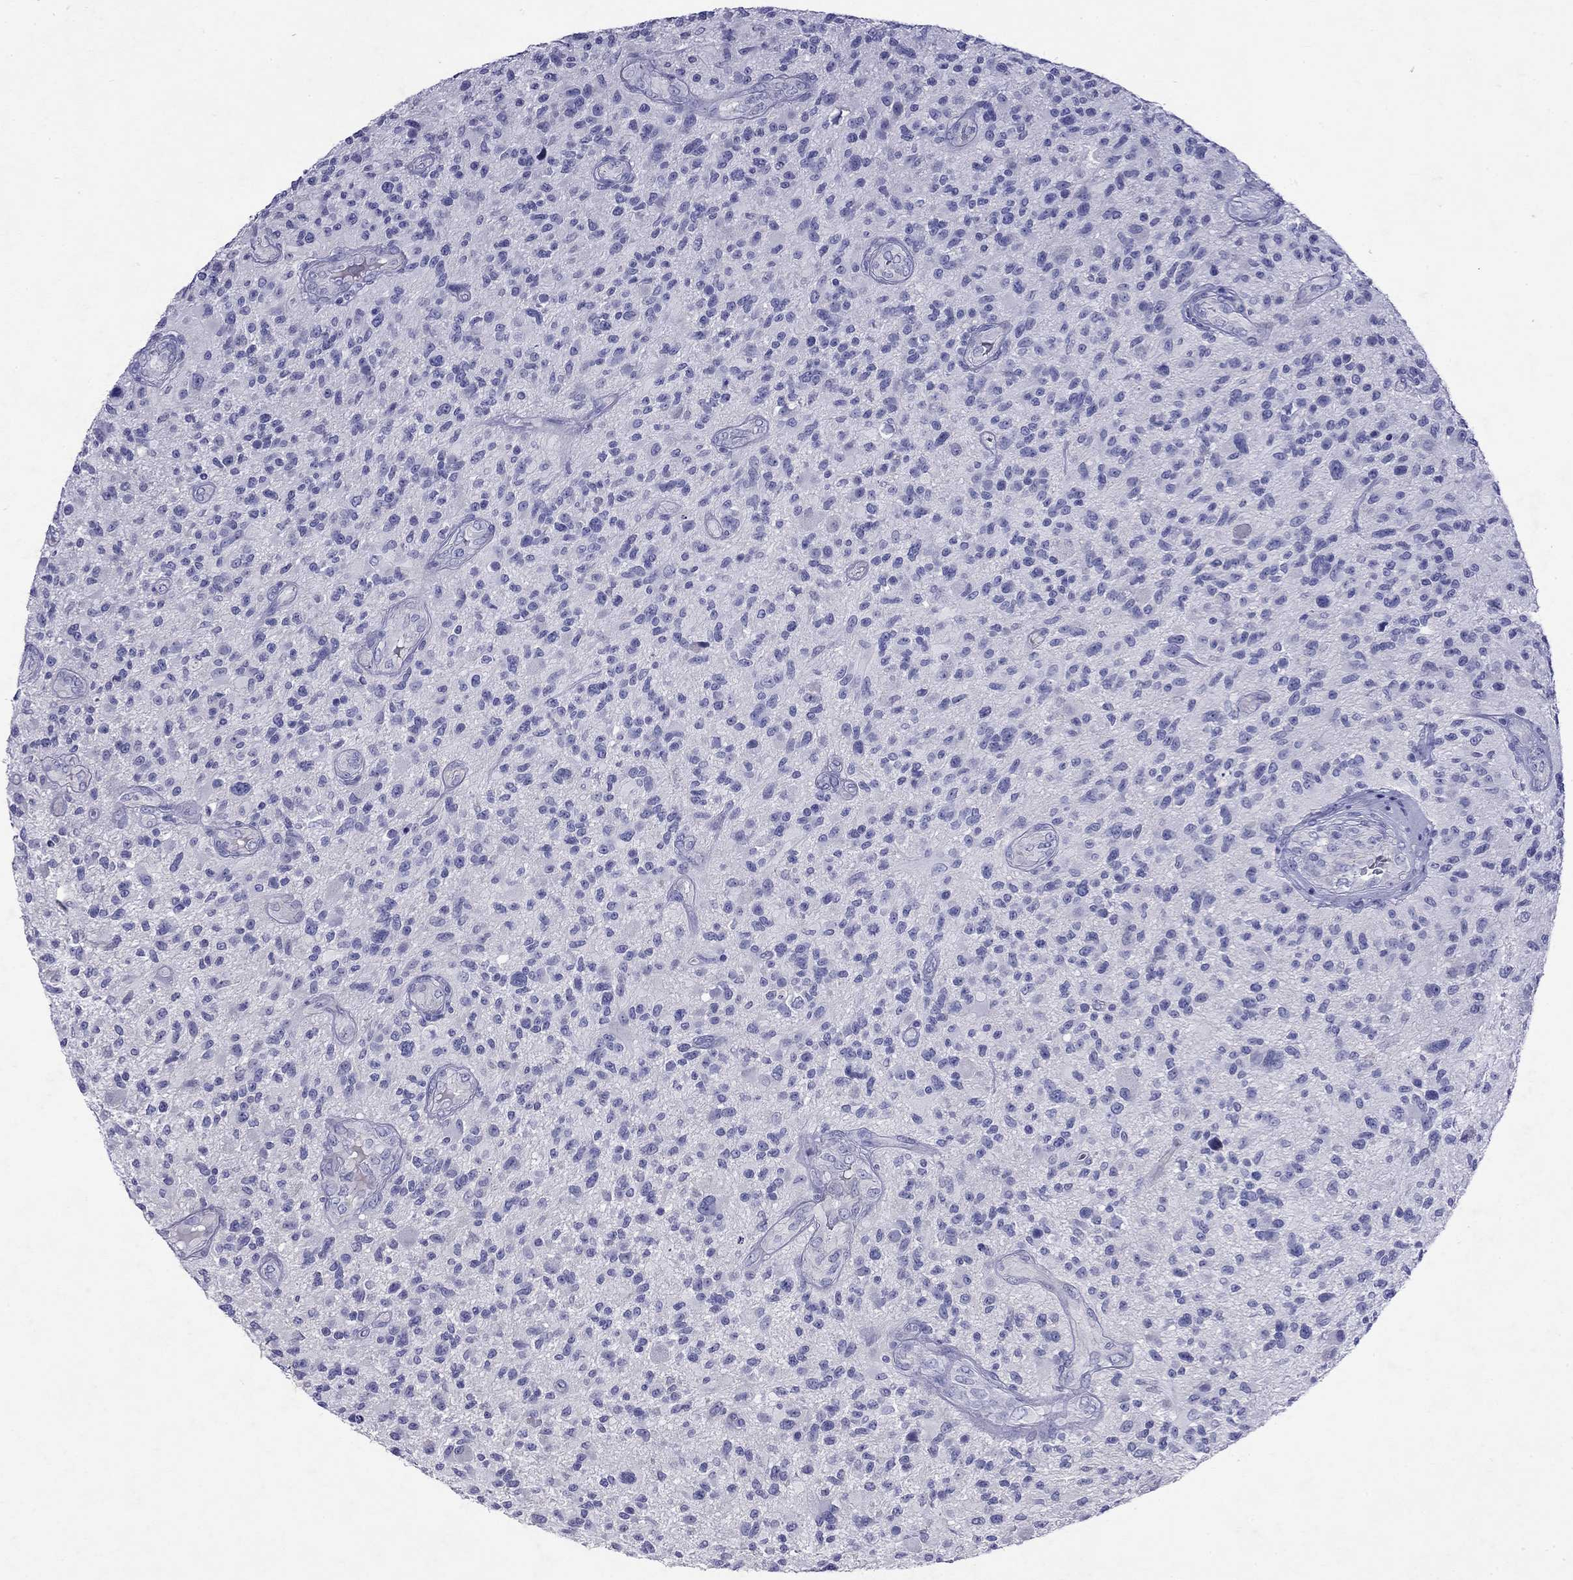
{"staining": {"intensity": "negative", "quantity": "none", "location": "none"}, "tissue": "glioma", "cell_type": "Tumor cells", "image_type": "cancer", "snomed": [{"axis": "morphology", "description": "Glioma, malignant, High grade"}, {"axis": "topography", "description": "Brain"}], "caption": "Immunohistochemistry (IHC) histopathology image of neoplastic tissue: glioma stained with DAB (3,3'-diaminobenzidine) displays no significant protein staining in tumor cells.", "gene": "GNAT3", "patient": {"sex": "male", "age": 47}}